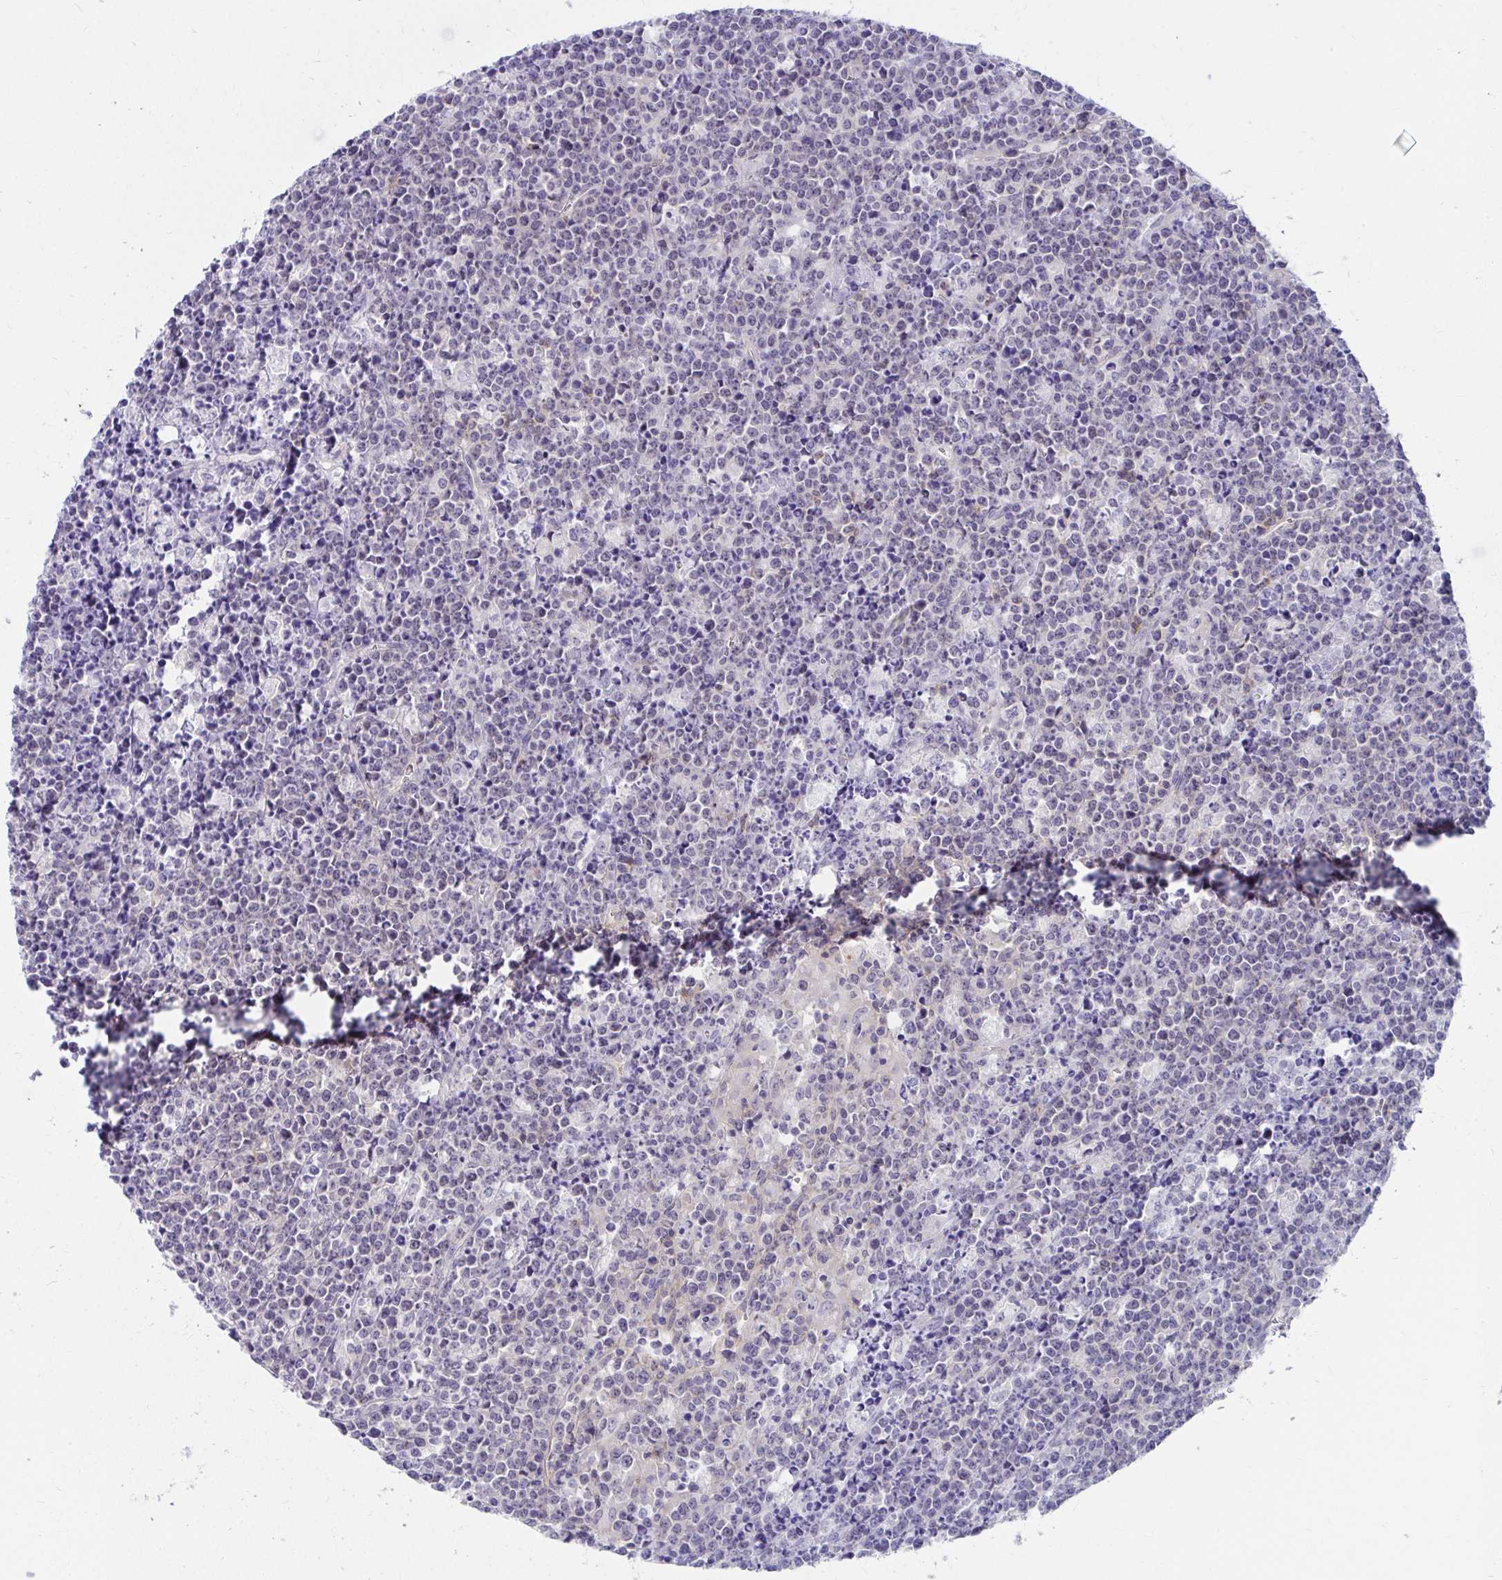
{"staining": {"intensity": "negative", "quantity": "none", "location": "none"}, "tissue": "lymphoma", "cell_type": "Tumor cells", "image_type": "cancer", "snomed": [{"axis": "morphology", "description": "Malignant lymphoma, non-Hodgkin's type, High grade"}, {"axis": "topography", "description": "Ovary"}], "caption": "An IHC histopathology image of lymphoma is shown. There is no staining in tumor cells of lymphoma.", "gene": "C19orf81", "patient": {"sex": "female", "age": 56}}